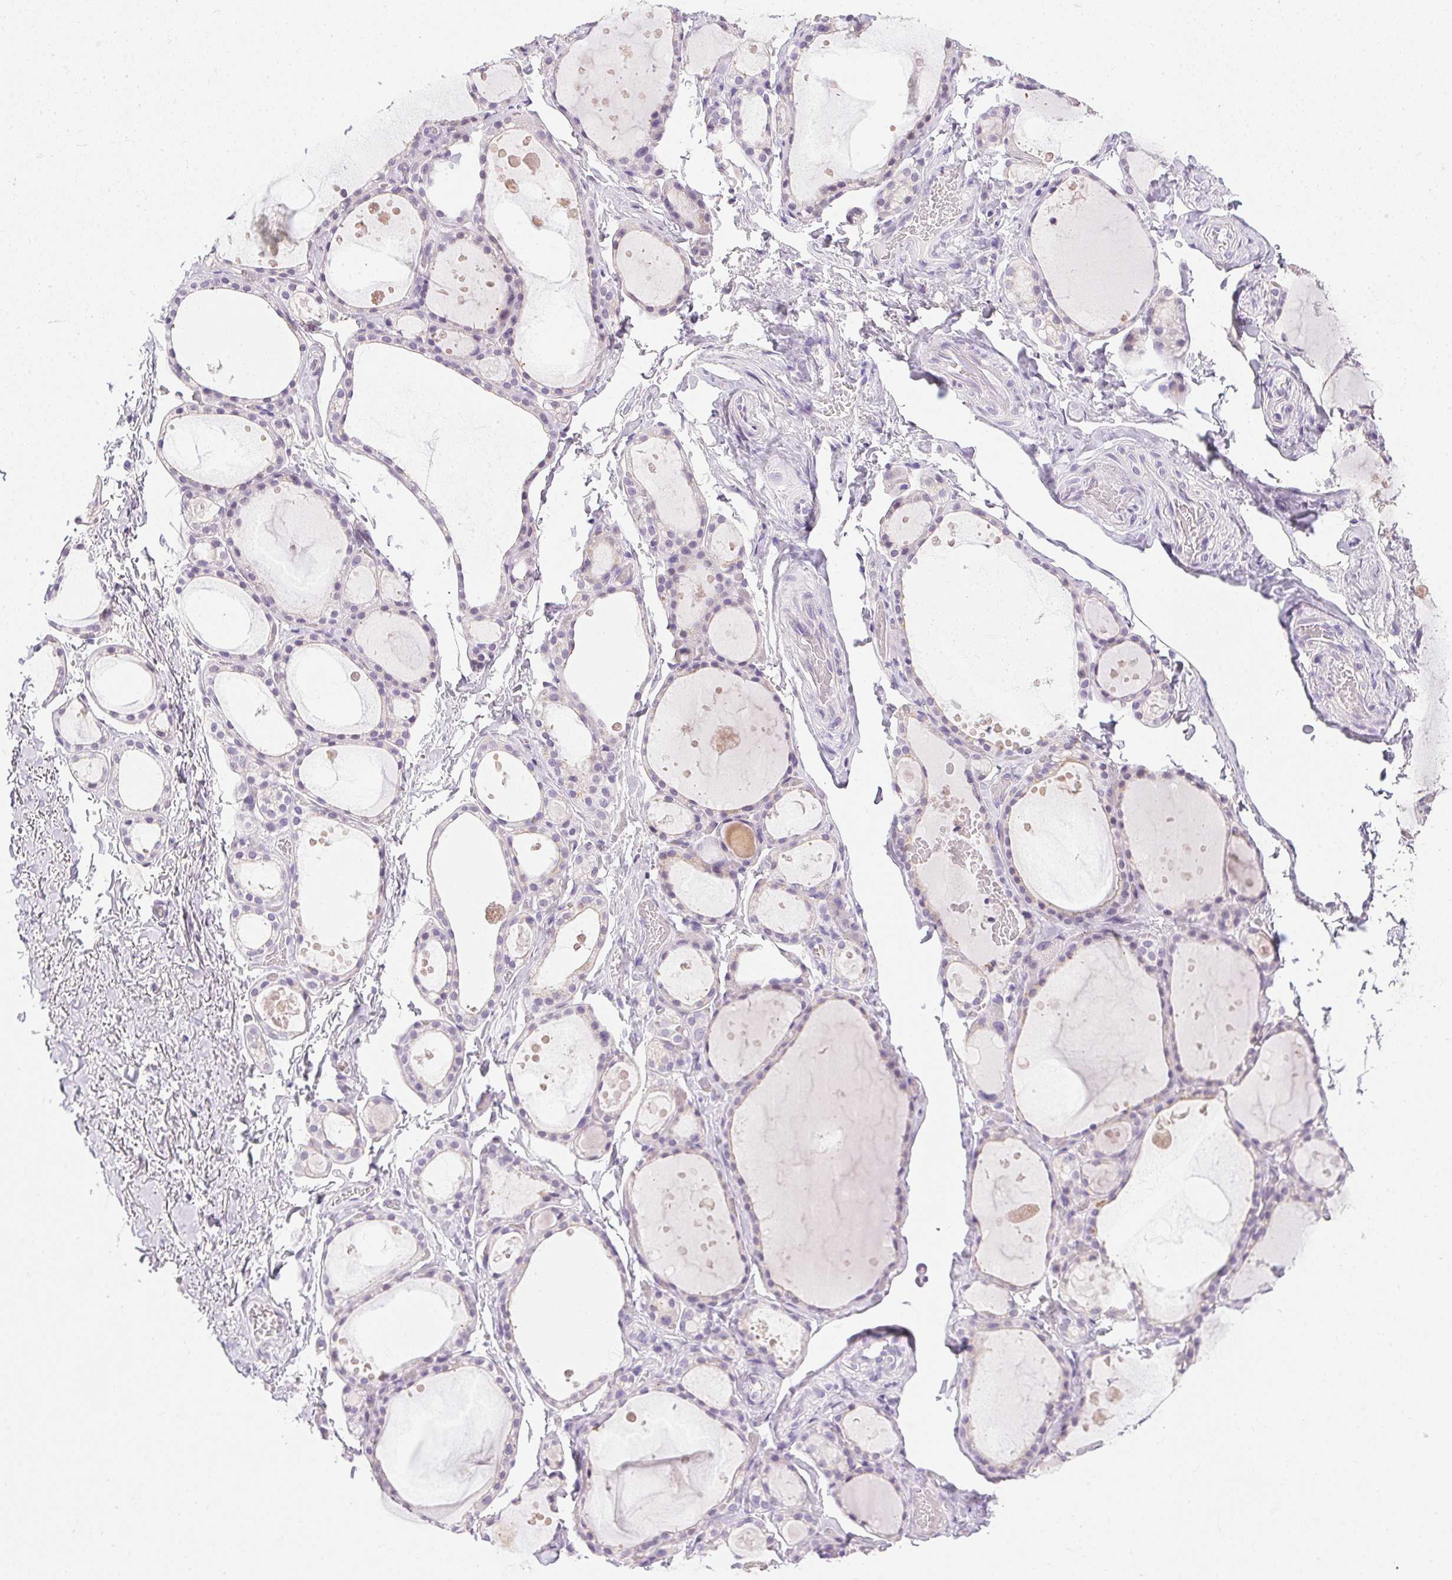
{"staining": {"intensity": "negative", "quantity": "none", "location": "none"}, "tissue": "thyroid gland", "cell_type": "Glandular cells", "image_type": "normal", "snomed": [{"axis": "morphology", "description": "Normal tissue, NOS"}, {"axis": "topography", "description": "Thyroid gland"}], "caption": "High power microscopy photomicrograph of an immunohistochemistry (IHC) micrograph of unremarkable thyroid gland, revealing no significant expression in glandular cells.", "gene": "PRL", "patient": {"sex": "male", "age": 68}}